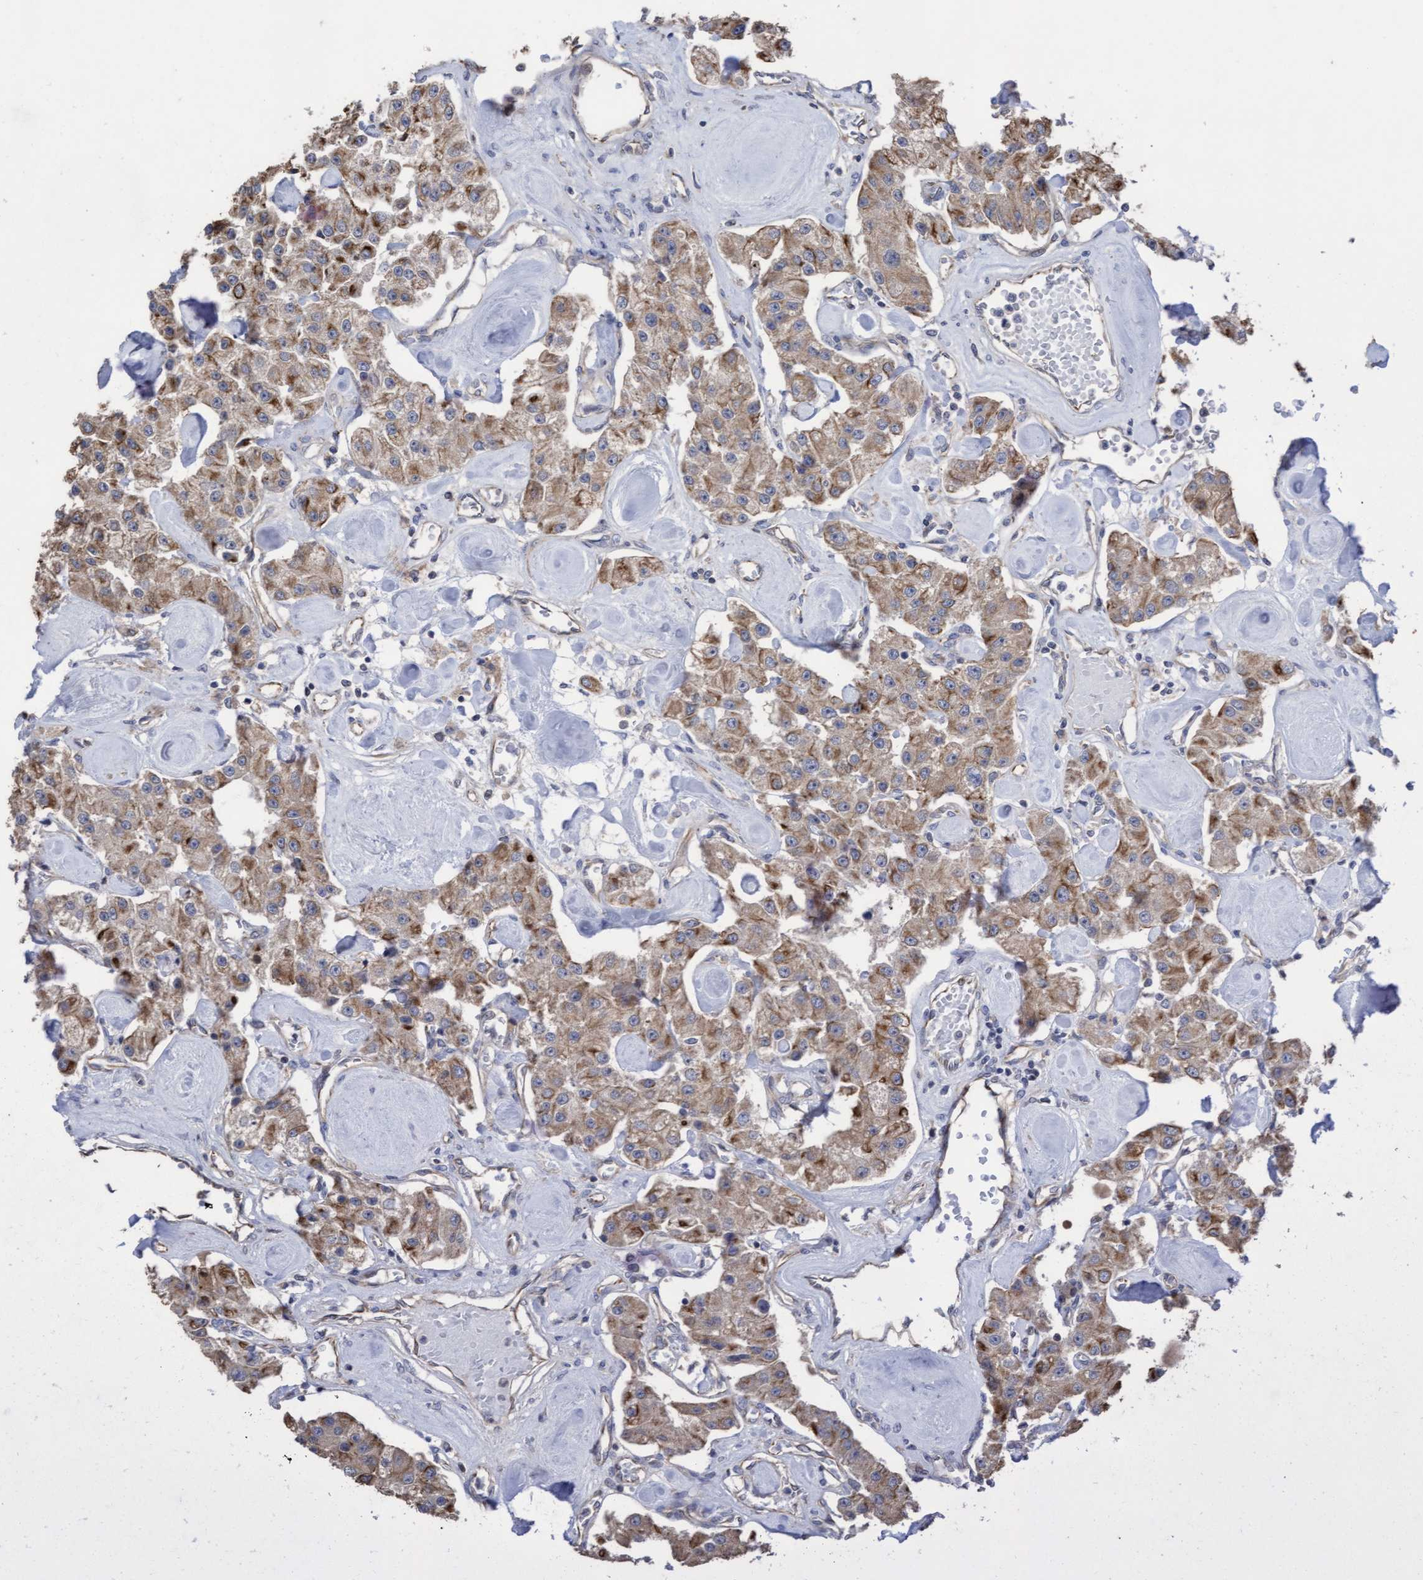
{"staining": {"intensity": "moderate", "quantity": ">75%", "location": "cytoplasmic/membranous"}, "tissue": "carcinoid", "cell_type": "Tumor cells", "image_type": "cancer", "snomed": [{"axis": "morphology", "description": "Carcinoid, malignant, NOS"}, {"axis": "topography", "description": "Pancreas"}], "caption": "Carcinoid tissue displays moderate cytoplasmic/membranous expression in about >75% of tumor cells", "gene": "KRT24", "patient": {"sex": "male", "age": 41}}